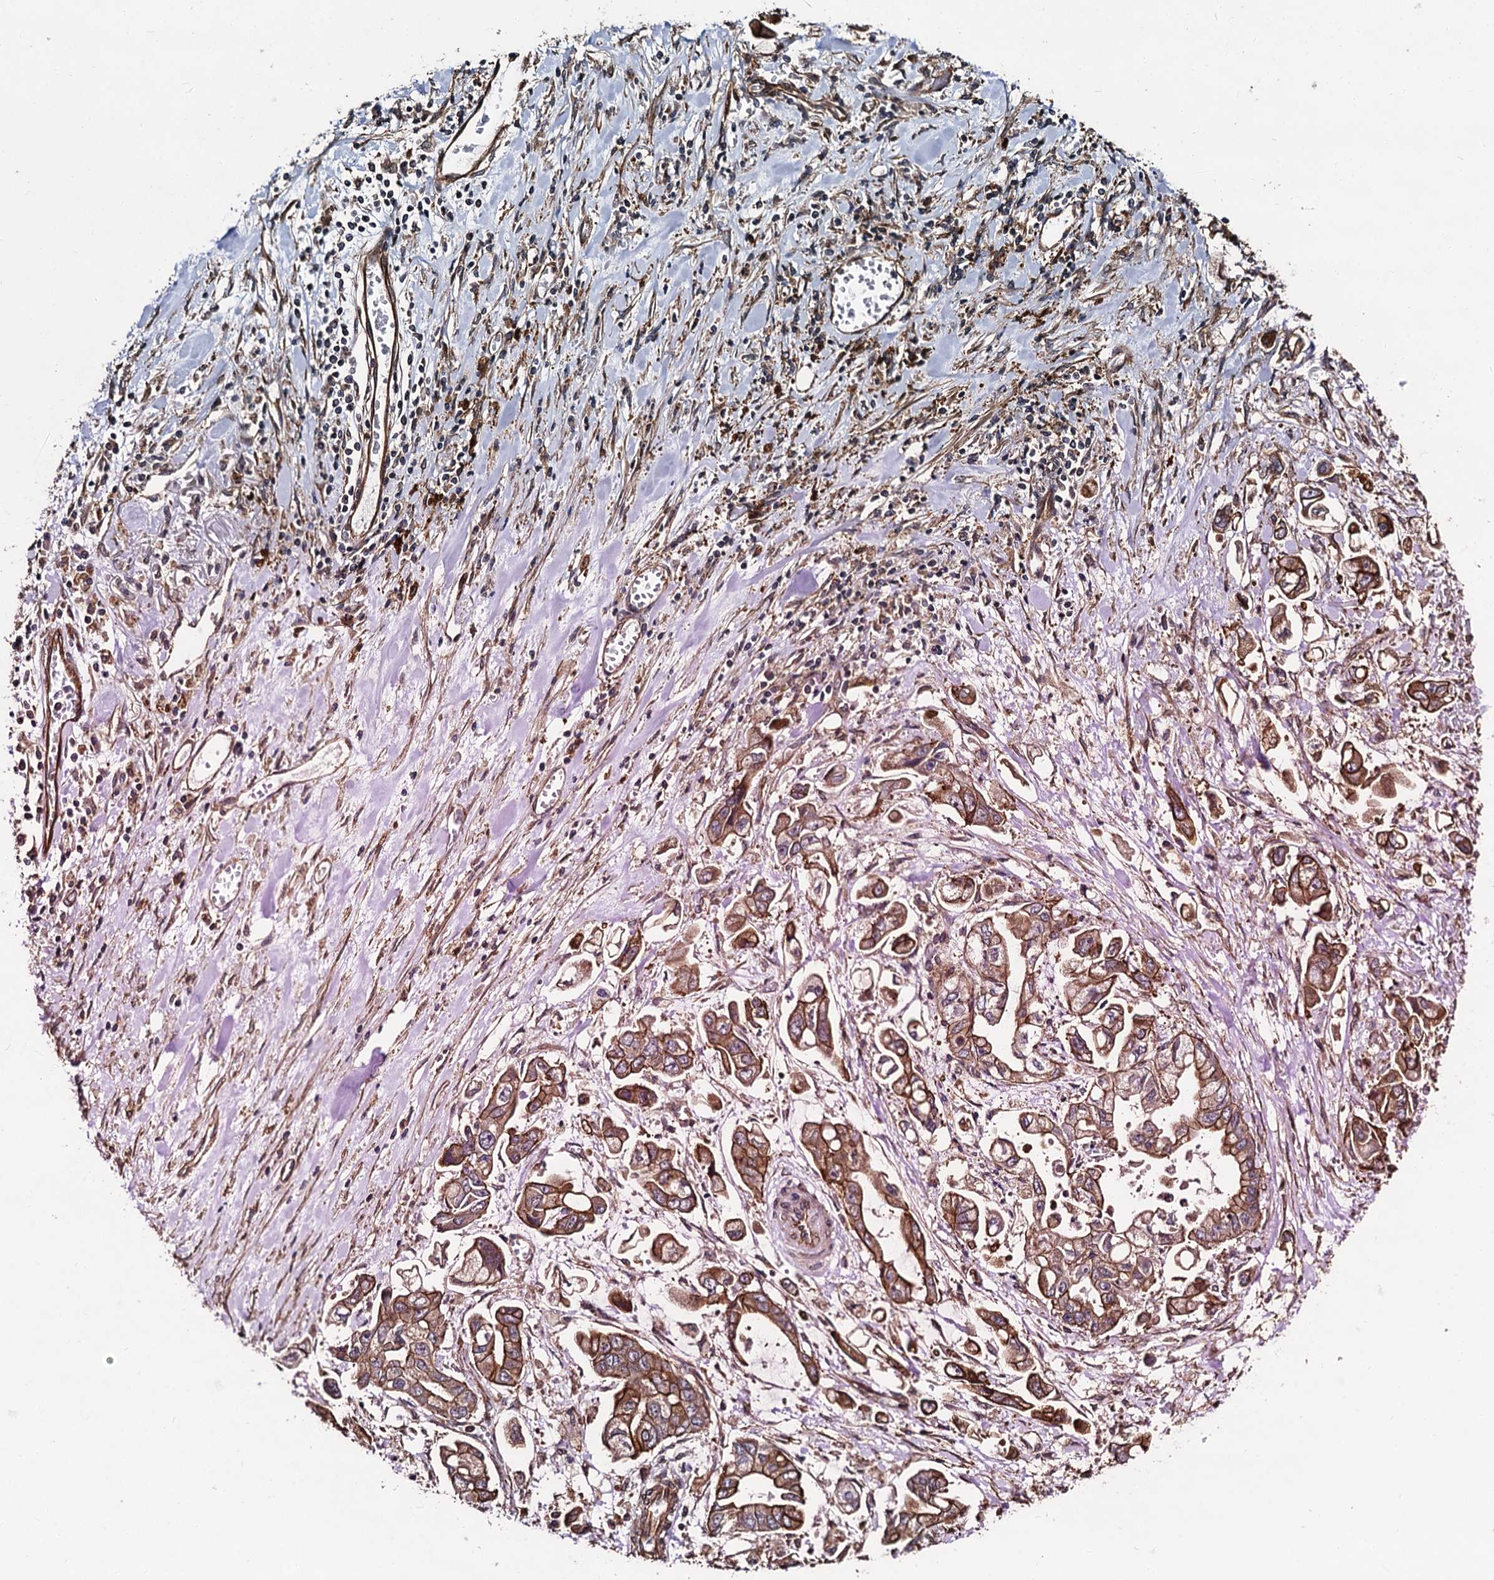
{"staining": {"intensity": "moderate", "quantity": ">75%", "location": "cytoplasmic/membranous"}, "tissue": "stomach cancer", "cell_type": "Tumor cells", "image_type": "cancer", "snomed": [{"axis": "morphology", "description": "Adenocarcinoma, NOS"}, {"axis": "topography", "description": "Stomach"}], "caption": "Adenocarcinoma (stomach) stained for a protein (brown) displays moderate cytoplasmic/membranous positive positivity in about >75% of tumor cells.", "gene": "ZFYVE19", "patient": {"sex": "male", "age": 62}}